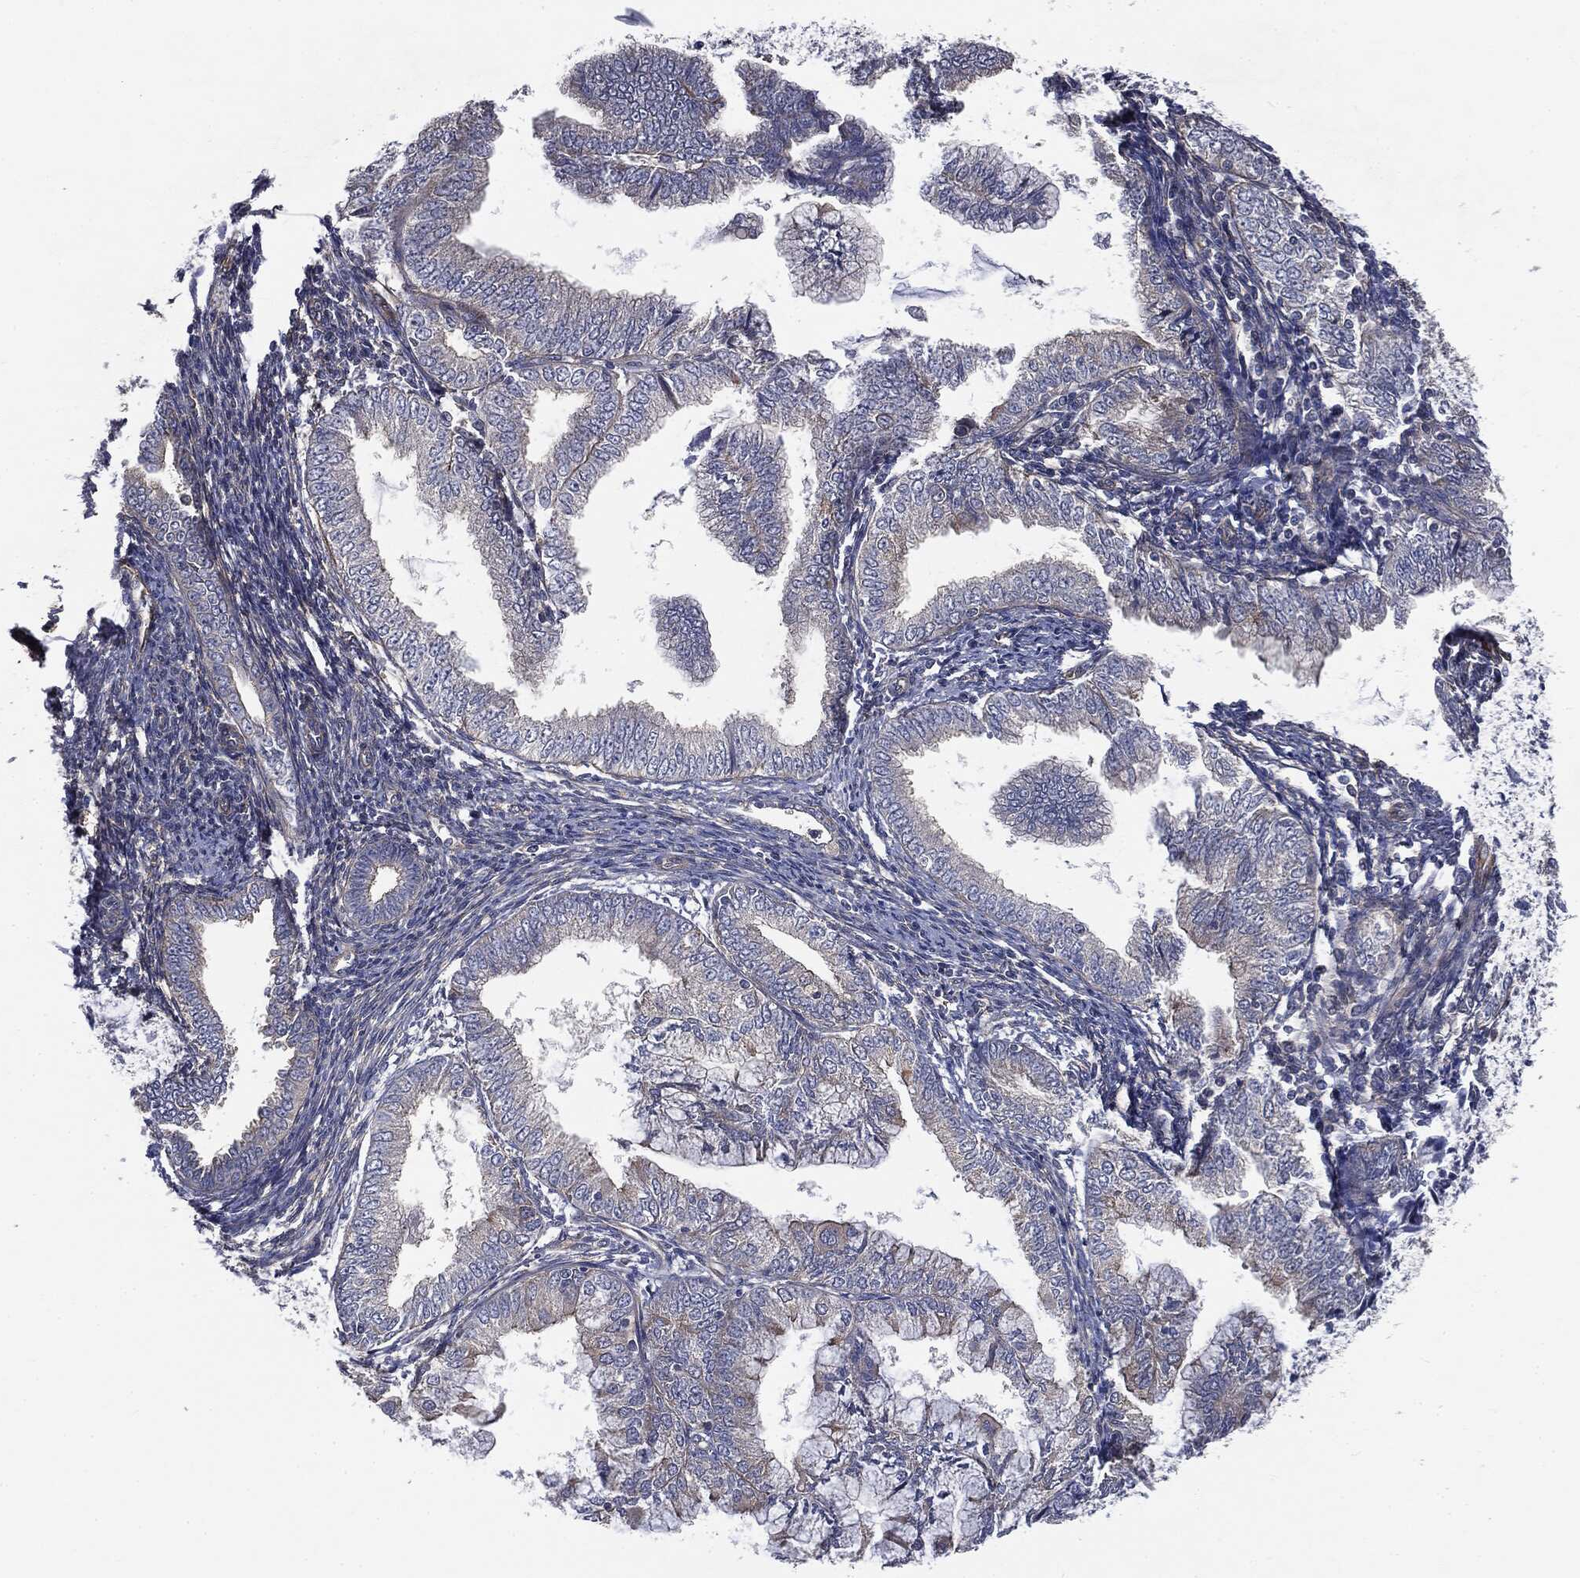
{"staining": {"intensity": "weak", "quantity": "<25%", "location": "cytoplasmic/membranous"}, "tissue": "endometrial cancer", "cell_type": "Tumor cells", "image_type": "cancer", "snomed": [{"axis": "morphology", "description": "Adenocarcinoma, NOS"}, {"axis": "topography", "description": "Endometrium"}], "caption": "Immunohistochemistry of human endometrial adenocarcinoma exhibits no staining in tumor cells.", "gene": "EPS15L1", "patient": {"sex": "female", "age": 56}}